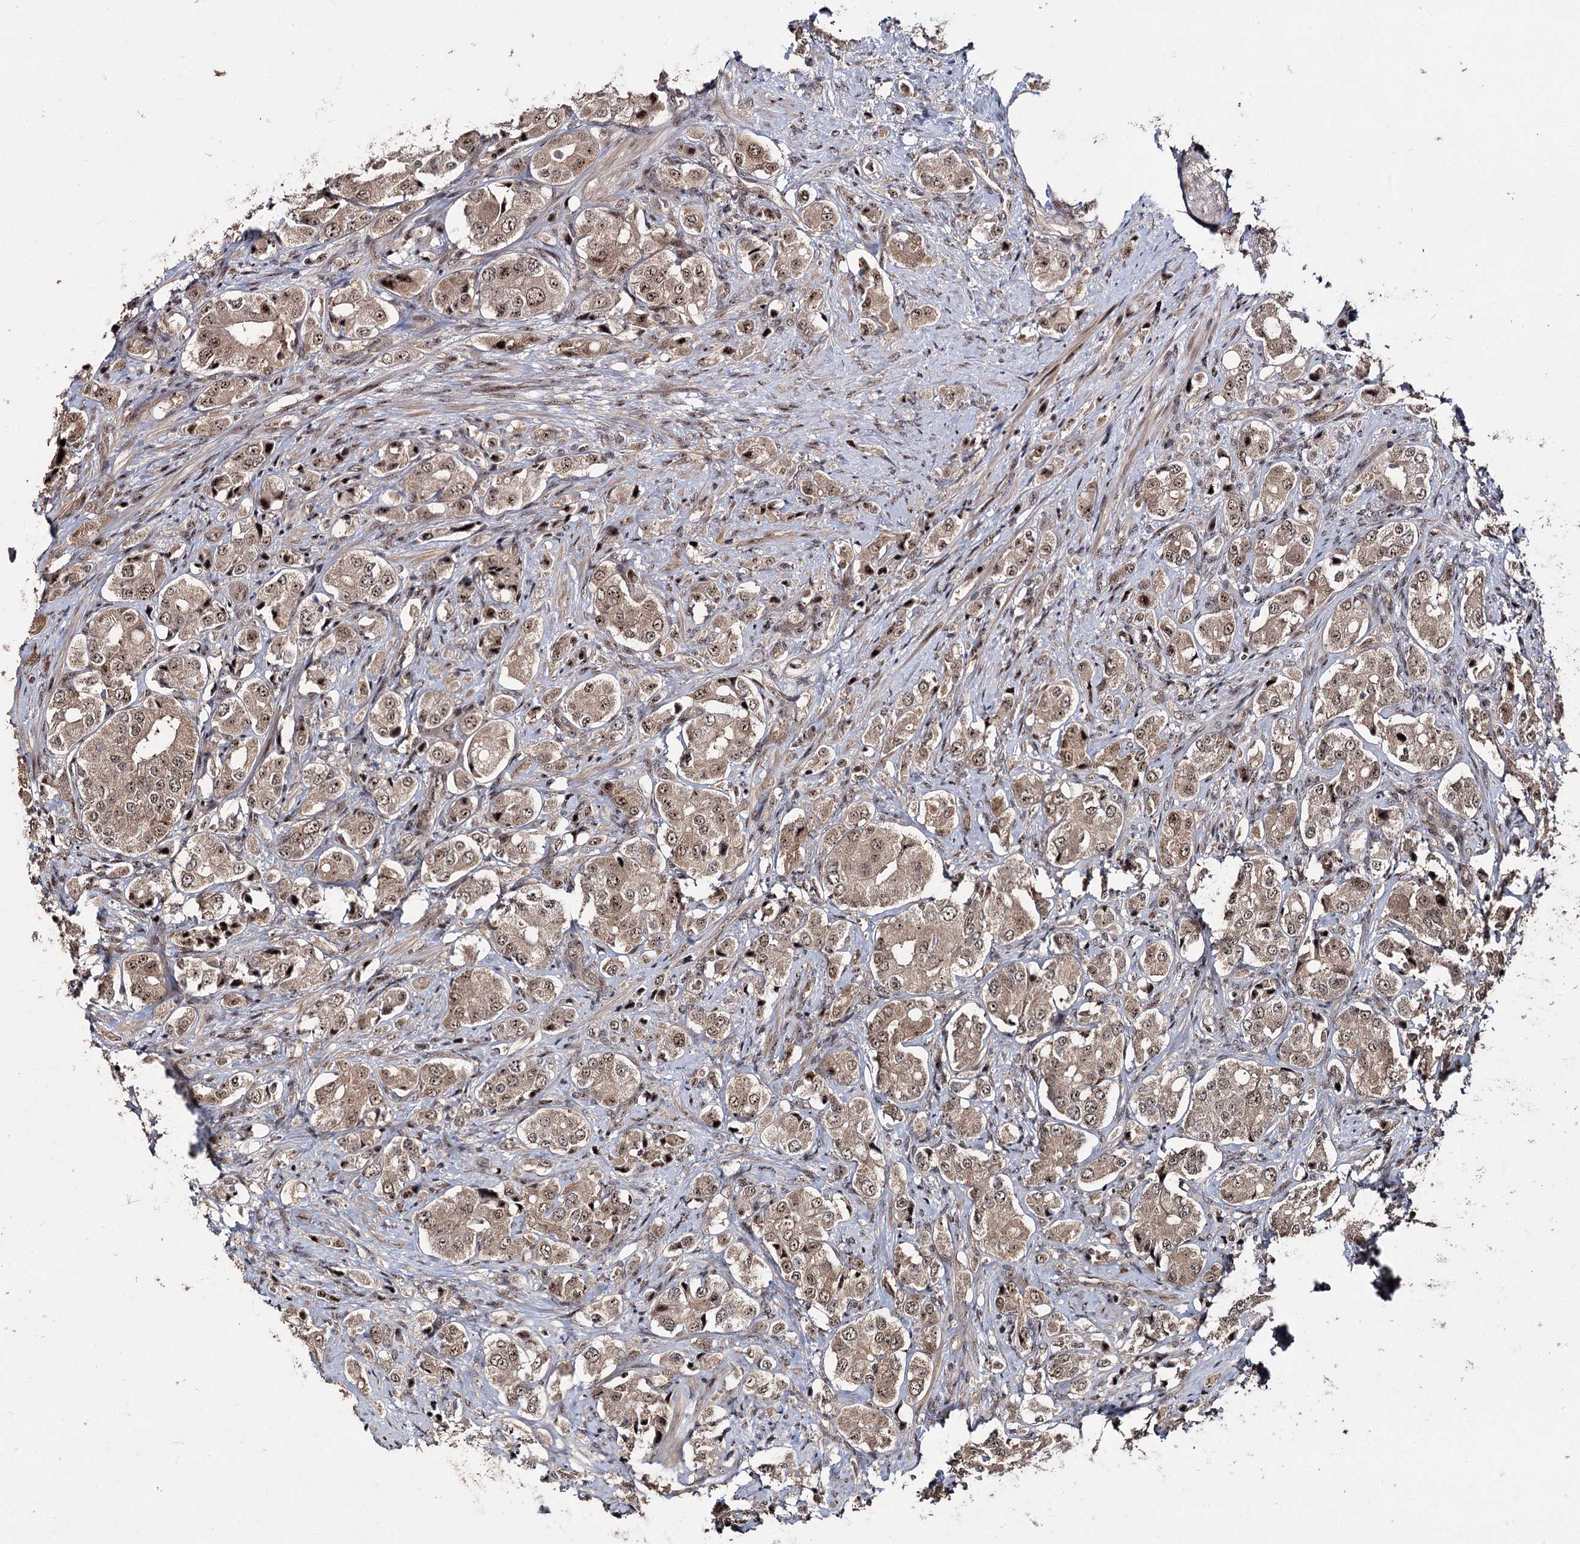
{"staining": {"intensity": "moderate", "quantity": ">75%", "location": "cytoplasmic/membranous,nuclear"}, "tissue": "prostate cancer", "cell_type": "Tumor cells", "image_type": "cancer", "snomed": [{"axis": "morphology", "description": "Adenocarcinoma, High grade"}, {"axis": "topography", "description": "Prostate"}], "caption": "Immunohistochemistry (DAB (3,3'-diaminobenzidine)) staining of human prostate cancer shows moderate cytoplasmic/membranous and nuclear protein expression in approximately >75% of tumor cells. (Stains: DAB (3,3'-diaminobenzidine) in brown, nuclei in blue, Microscopy: brightfield microscopy at high magnification).", "gene": "MKNK2", "patient": {"sex": "male", "age": 65}}